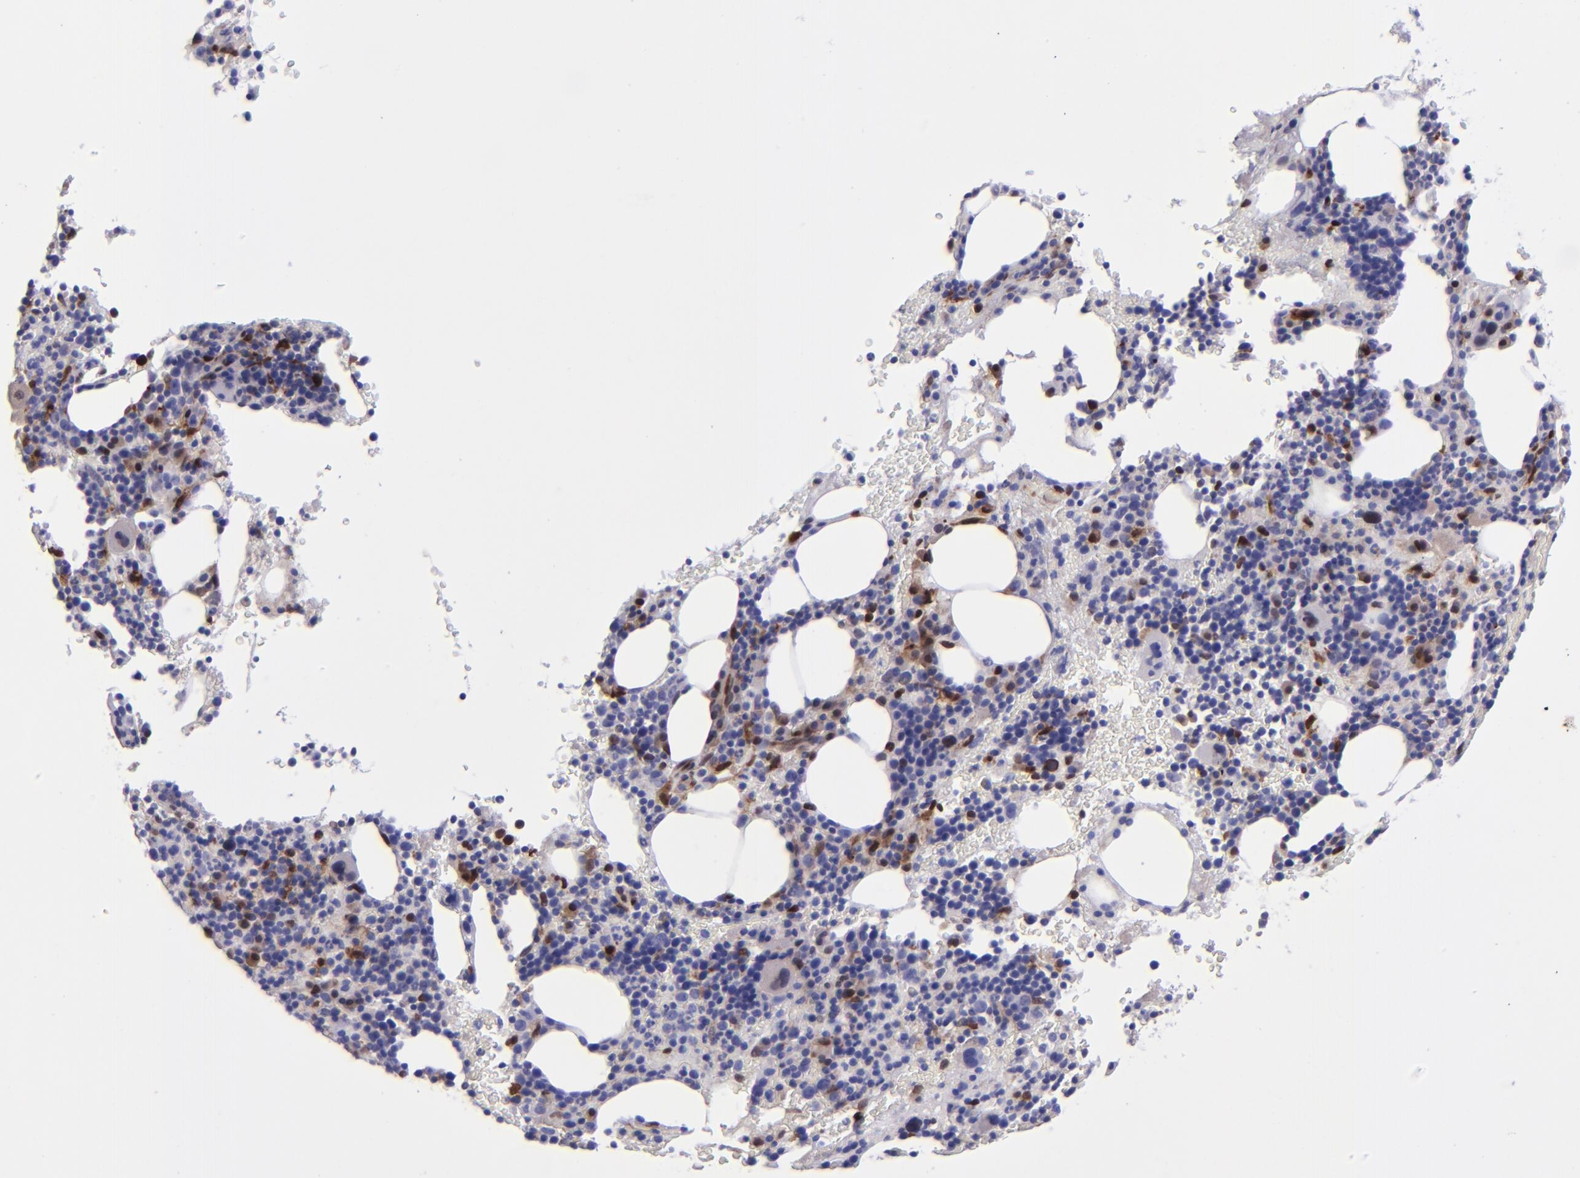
{"staining": {"intensity": "strong", "quantity": "<25%", "location": "cytoplasmic/membranous,nuclear"}, "tissue": "bone marrow", "cell_type": "Hematopoietic cells", "image_type": "normal", "snomed": [{"axis": "morphology", "description": "Normal tissue, NOS"}, {"axis": "topography", "description": "Bone marrow"}], "caption": "Protein expression analysis of unremarkable bone marrow shows strong cytoplasmic/membranous,nuclear staining in approximately <25% of hematopoietic cells.", "gene": "TYMP", "patient": {"sex": "male", "age": 86}}